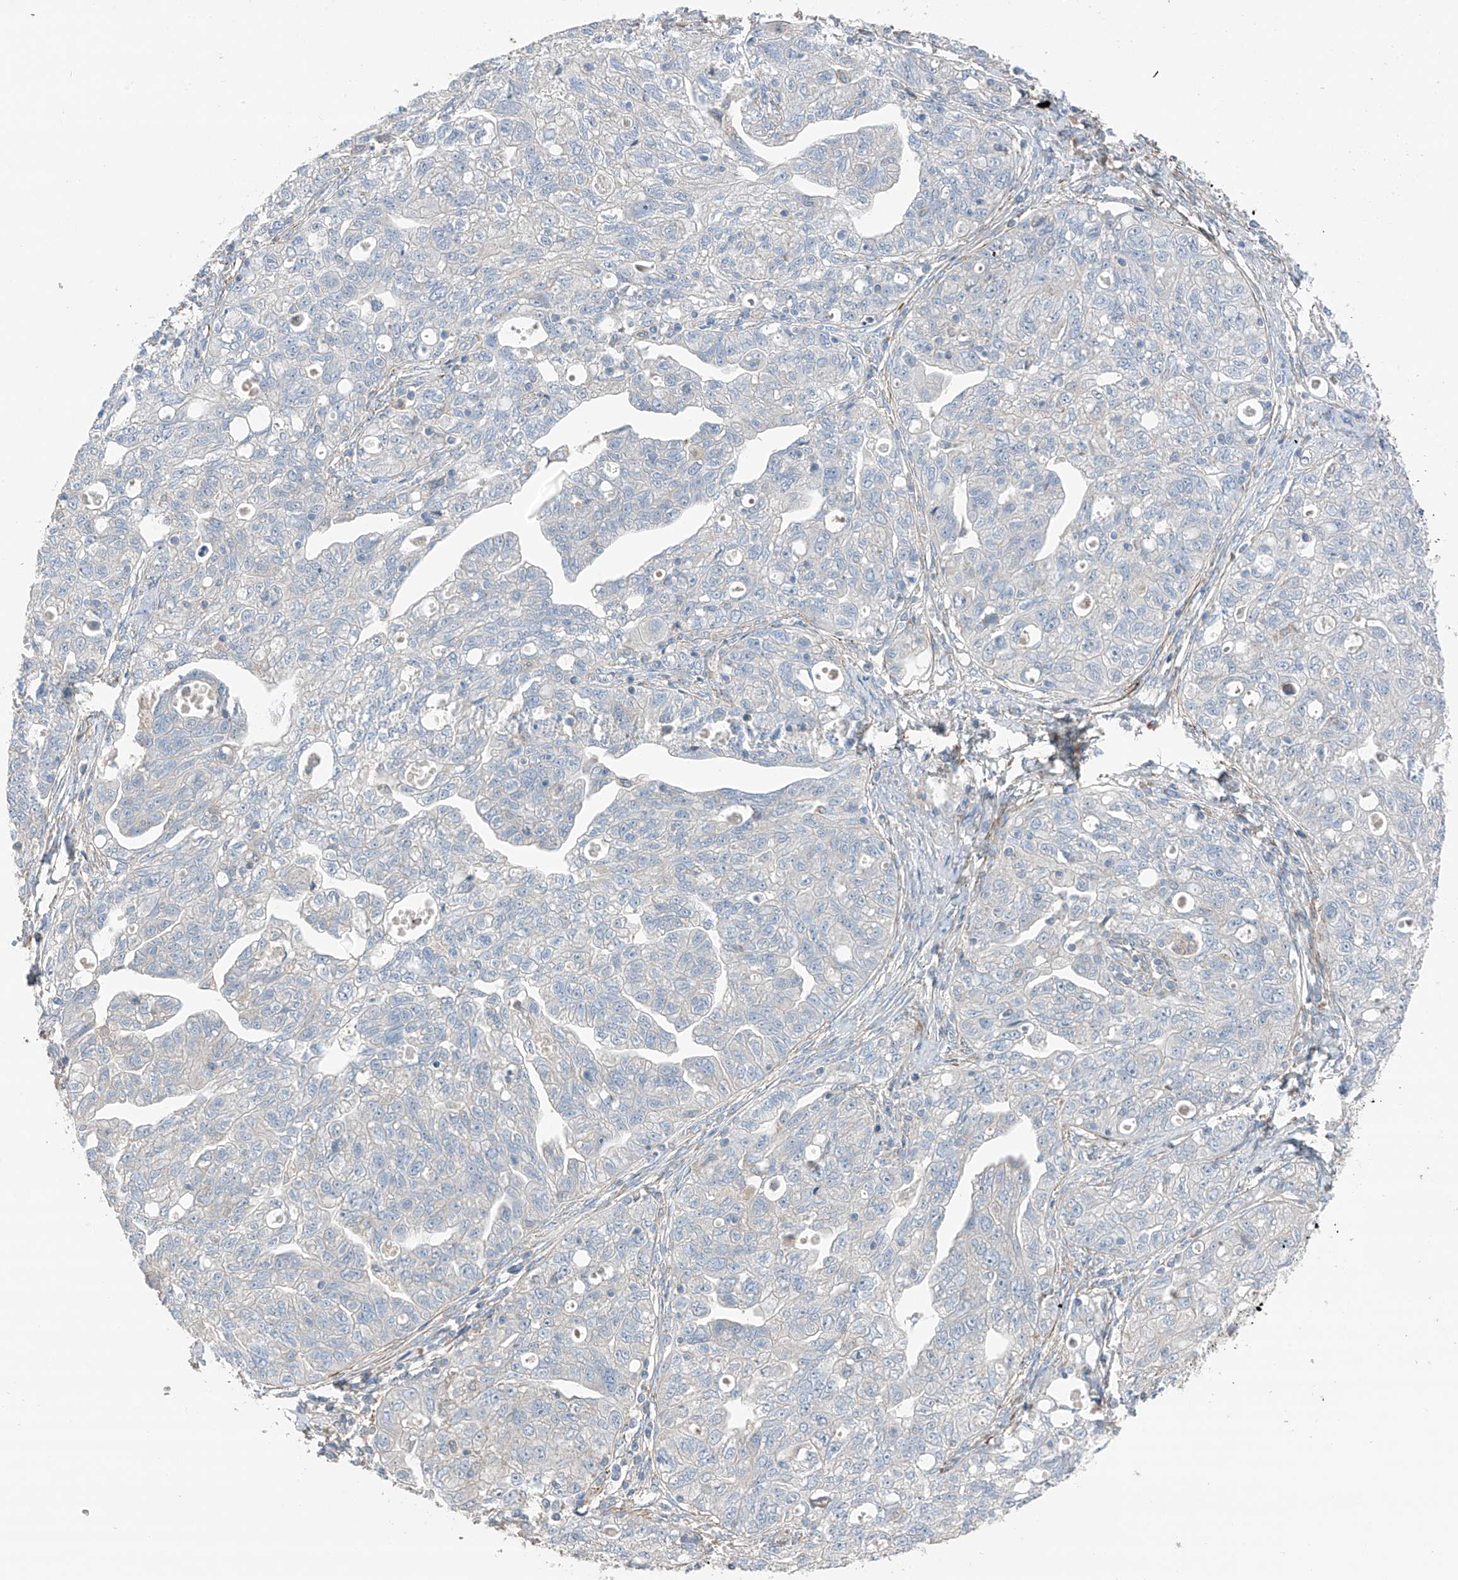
{"staining": {"intensity": "negative", "quantity": "none", "location": "none"}, "tissue": "ovarian cancer", "cell_type": "Tumor cells", "image_type": "cancer", "snomed": [{"axis": "morphology", "description": "Carcinoma, NOS"}, {"axis": "morphology", "description": "Cystadenocarcinoma, serous, NOS"}, {"axis": "topography", "description": "Ovary"}], "caption": "Tumor cells show no significant protein staining in ovarian cancer (serous cystadenocarcinoma). Brightfield microscopy of immunohistochemistry (IHC) stained with DAB (brown) and hematoxylin (blue), captured at high magnification.", "gene": "GALNTL6", "patient": {"sex": "female", "age": 69}}